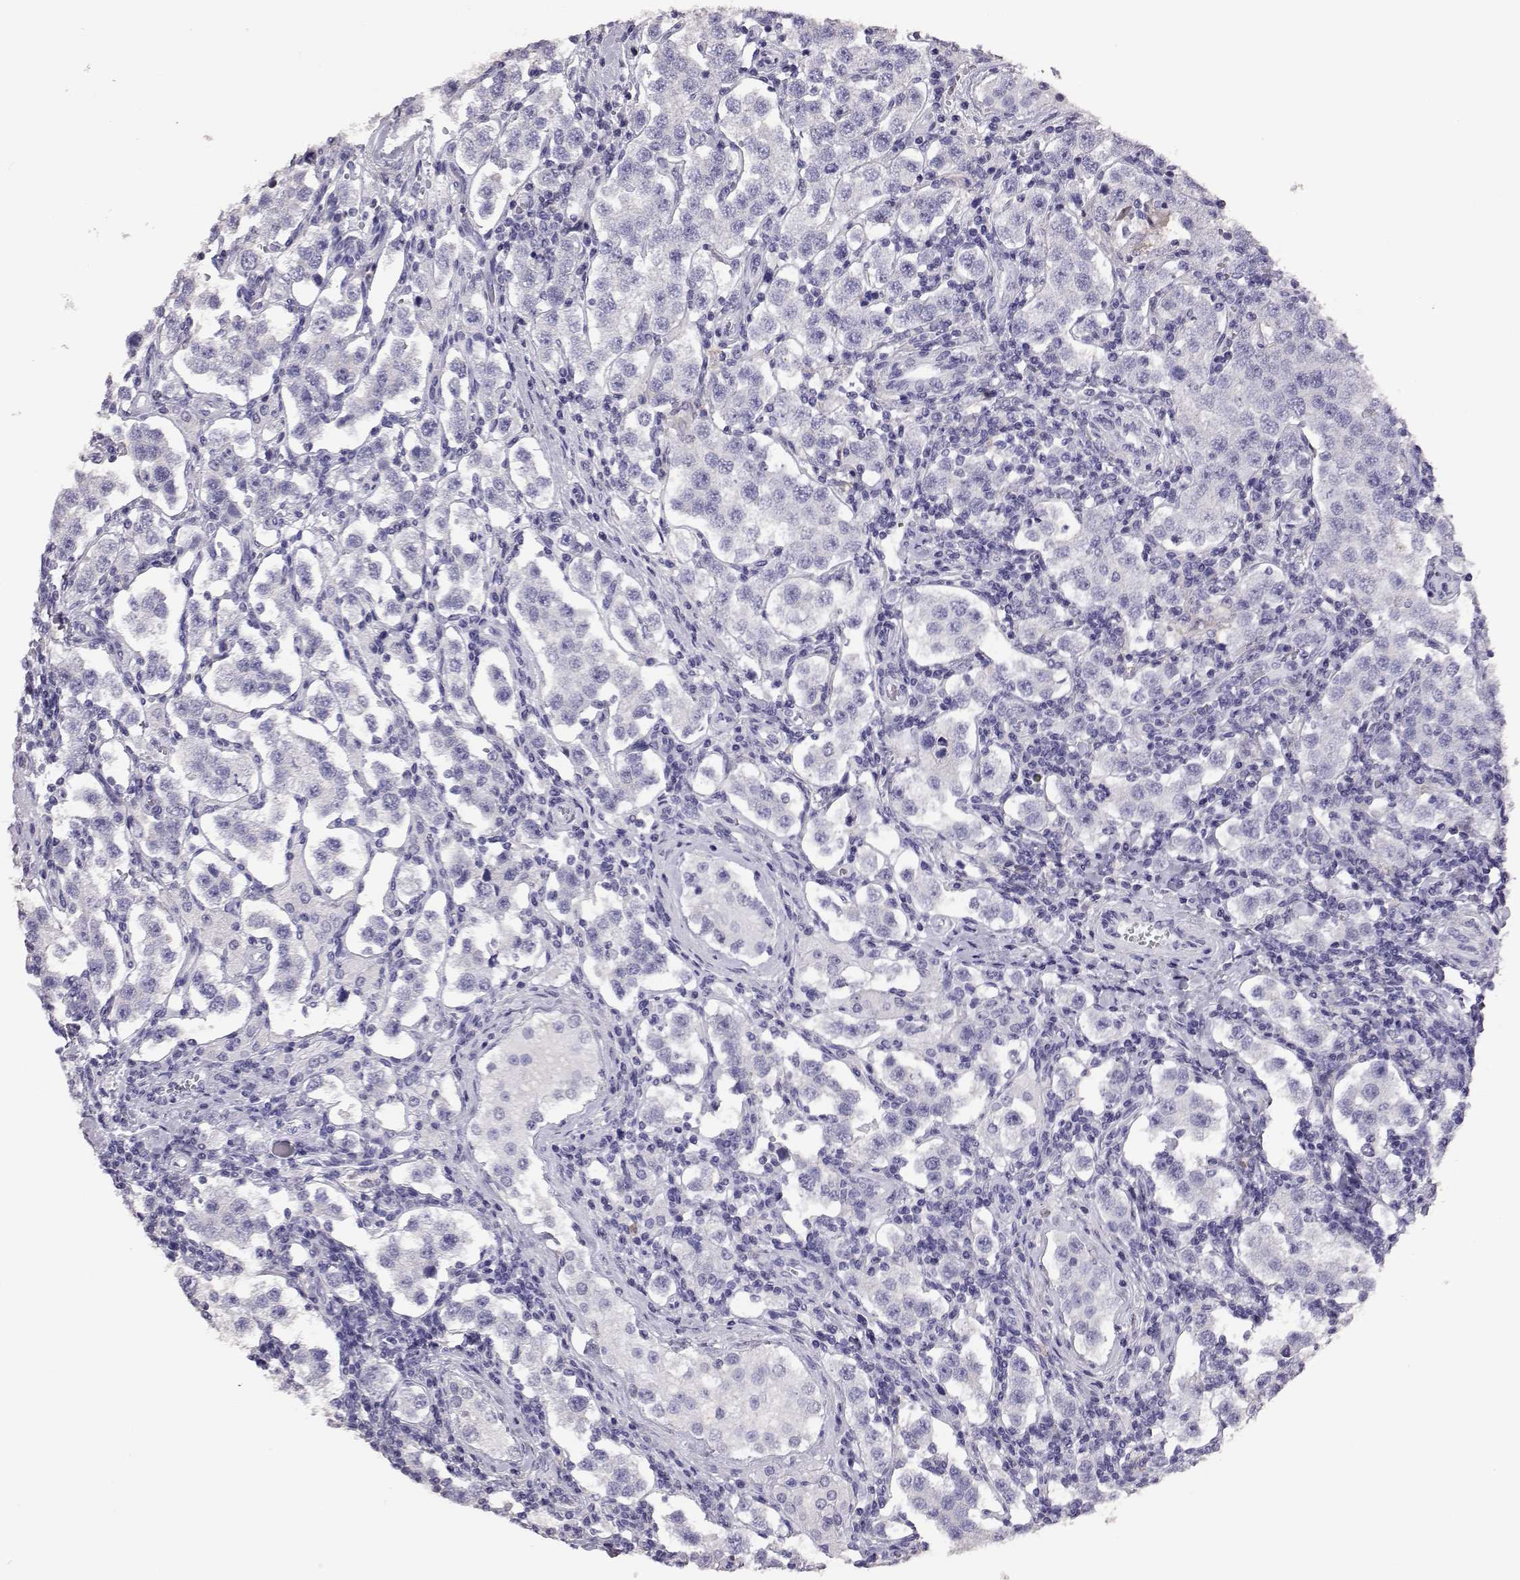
{"staining": {"intensity": "negative", "quantity": "none", "location": "none"}, "tissue": "testis cancer", "cell_type": "Tumor cells", "image_type": "cancer", "snomed": [{"axis": "morphology", "description": "Seminoma, NOS"}, {"axis": "topography", "description": "Testis"}], "caption": "Immunohistochemical staining of human testis cancer reveals no significant positivity in tumor cells.", "gene": "AKR1B1", "patient": {"sex": "male", "age": 37}}